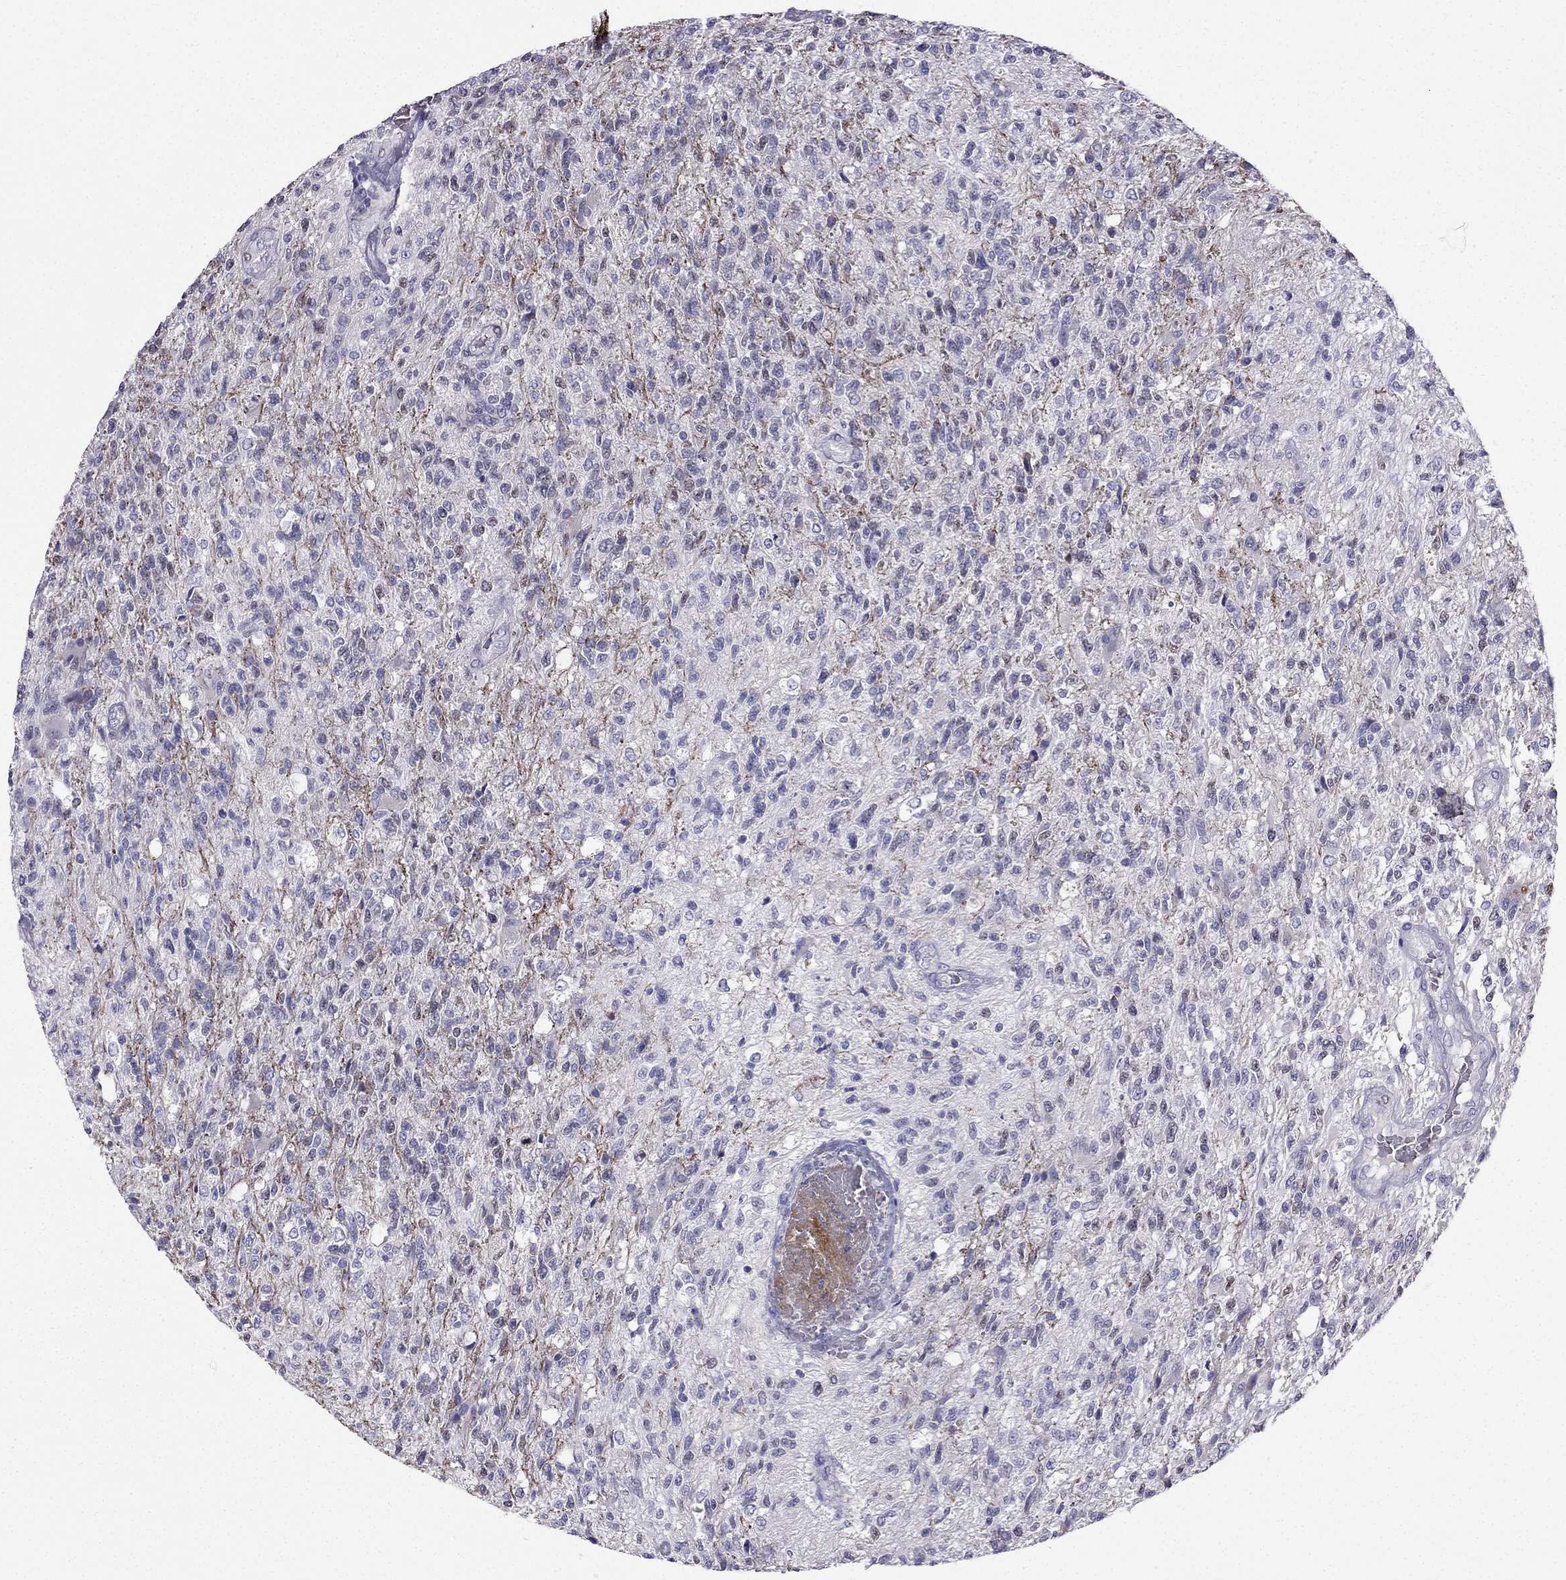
{"staining": {"intensity": "negative", "quantity": "none", "location": "none"}, "tissue": "glioma", "cell_type": "Tumor cells", "image_type": "cancer", "snomed": [{"axis": "morphology", "description": "Glioma, malignant, High grade"}, {"axis": "topography", "description": "Brain"}], "caption": "Tumor cells are negative for brown protein staining in glioma. The staining was performed using DAB (3,3'-diaminobenzidine) to visualize the protein expression in brown, while the nuclei were stained in blue with hematoxylin (Magnification: 20x).", "gene": "UHRF1", "patient": {"sex": "male", "age": 56}}